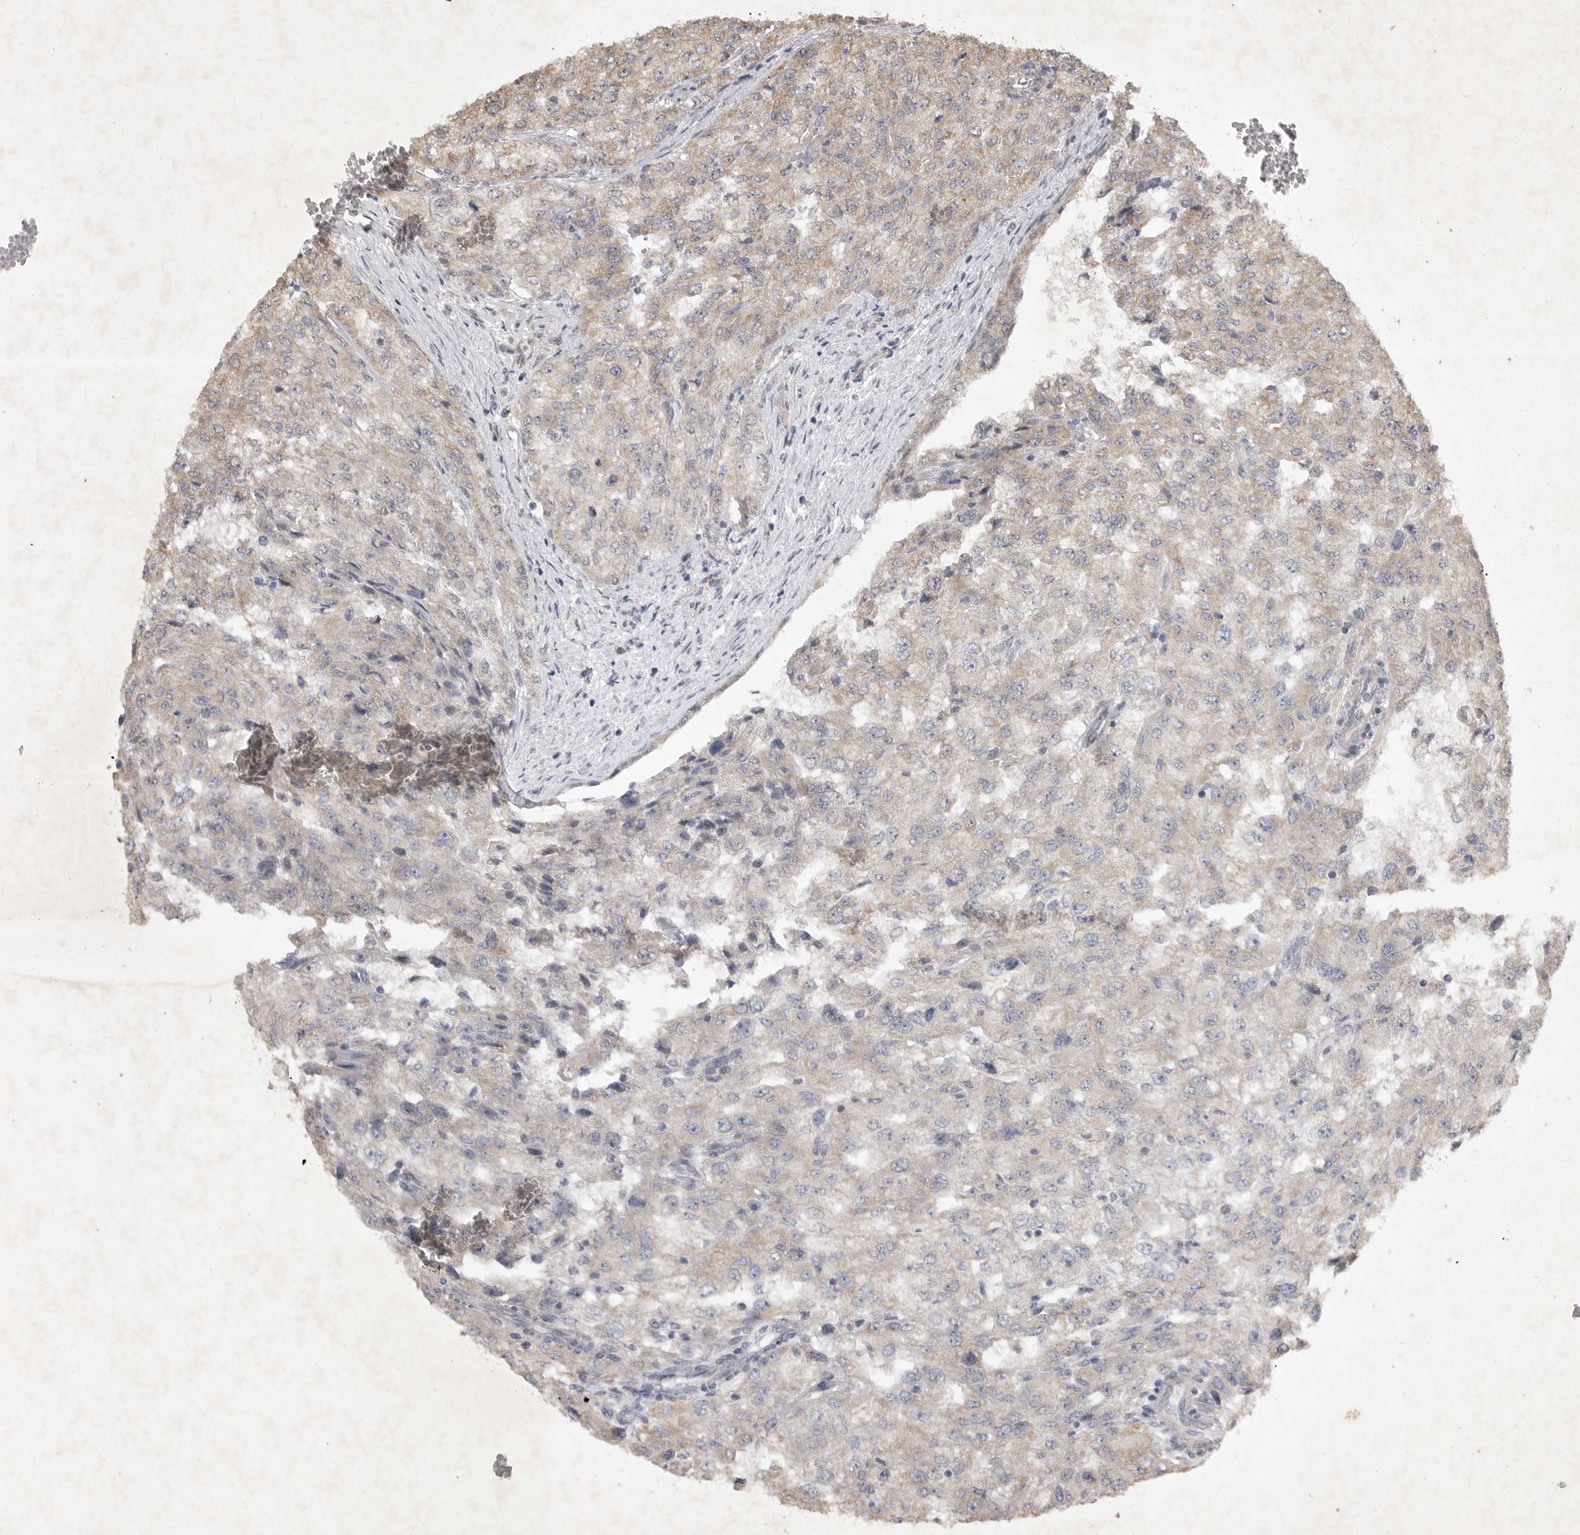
{"staining": {"intensity": "weak", "quantity": "25%-75%", "location": "cytoplasmic/membranous"}, "tissue": "renal cancer", "cell_type": "Tumor cells", "image_type": "cancer", "snomed": [{"axis": "morphology", "description": "Adenocarcinoma, NOS"}, {"axis": "topography", "description": "Kidney"}], "caption": "The immunohistochemical stain highlights weak cytoplasmic/membranous staining in tumor cells of renal adenocarcinoma tissue. (brown staining indicates protein expression, while blue staining denotes nuclei).", "gene": "EDEM3", "patient": {"sex": "female", "age": 54}}